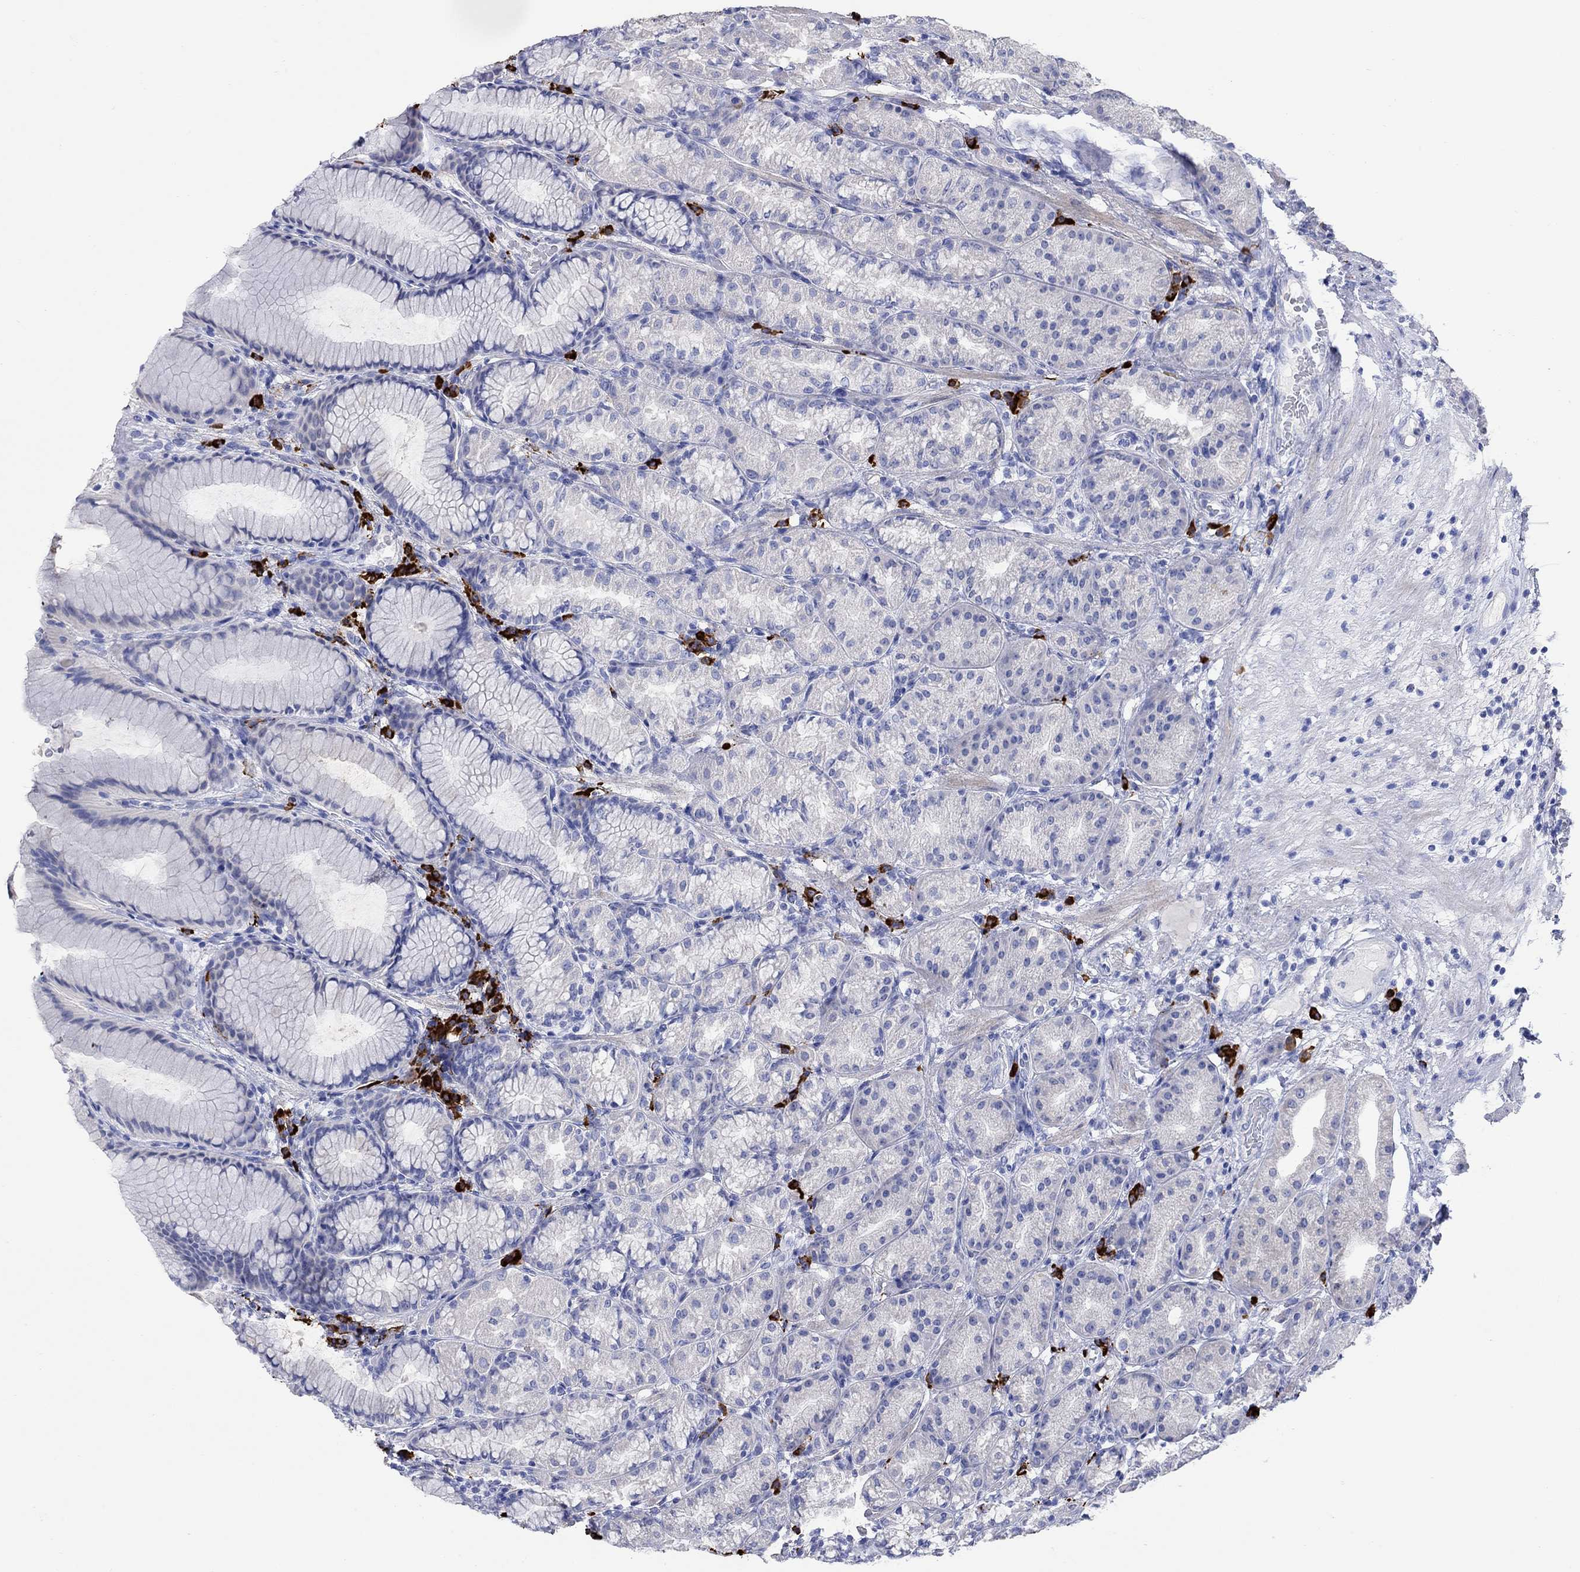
{"staining": {"intensity": "weak", "quantity": "<25%", "location": "cytoplasmic/membranous"}, "tissue": "stomach", "cell_type": "Glandular cells", "image_type": "normal", "snomed": [{"axis": "morphology", "description": "Normal tissue, NOS"}, {"axis": "morphology", "description": "Adenocarcinoma, NOS"}, {"axis": "topography", "description": "Stomach"}], "caption": "Immunohistochemistry (IHC) photomicrograph of benign human stomach stained for a protein (brown), which shows no expression in glandular cells.", "gene": "P2RY6", "patient": {"sex": "female", "age": 79}}